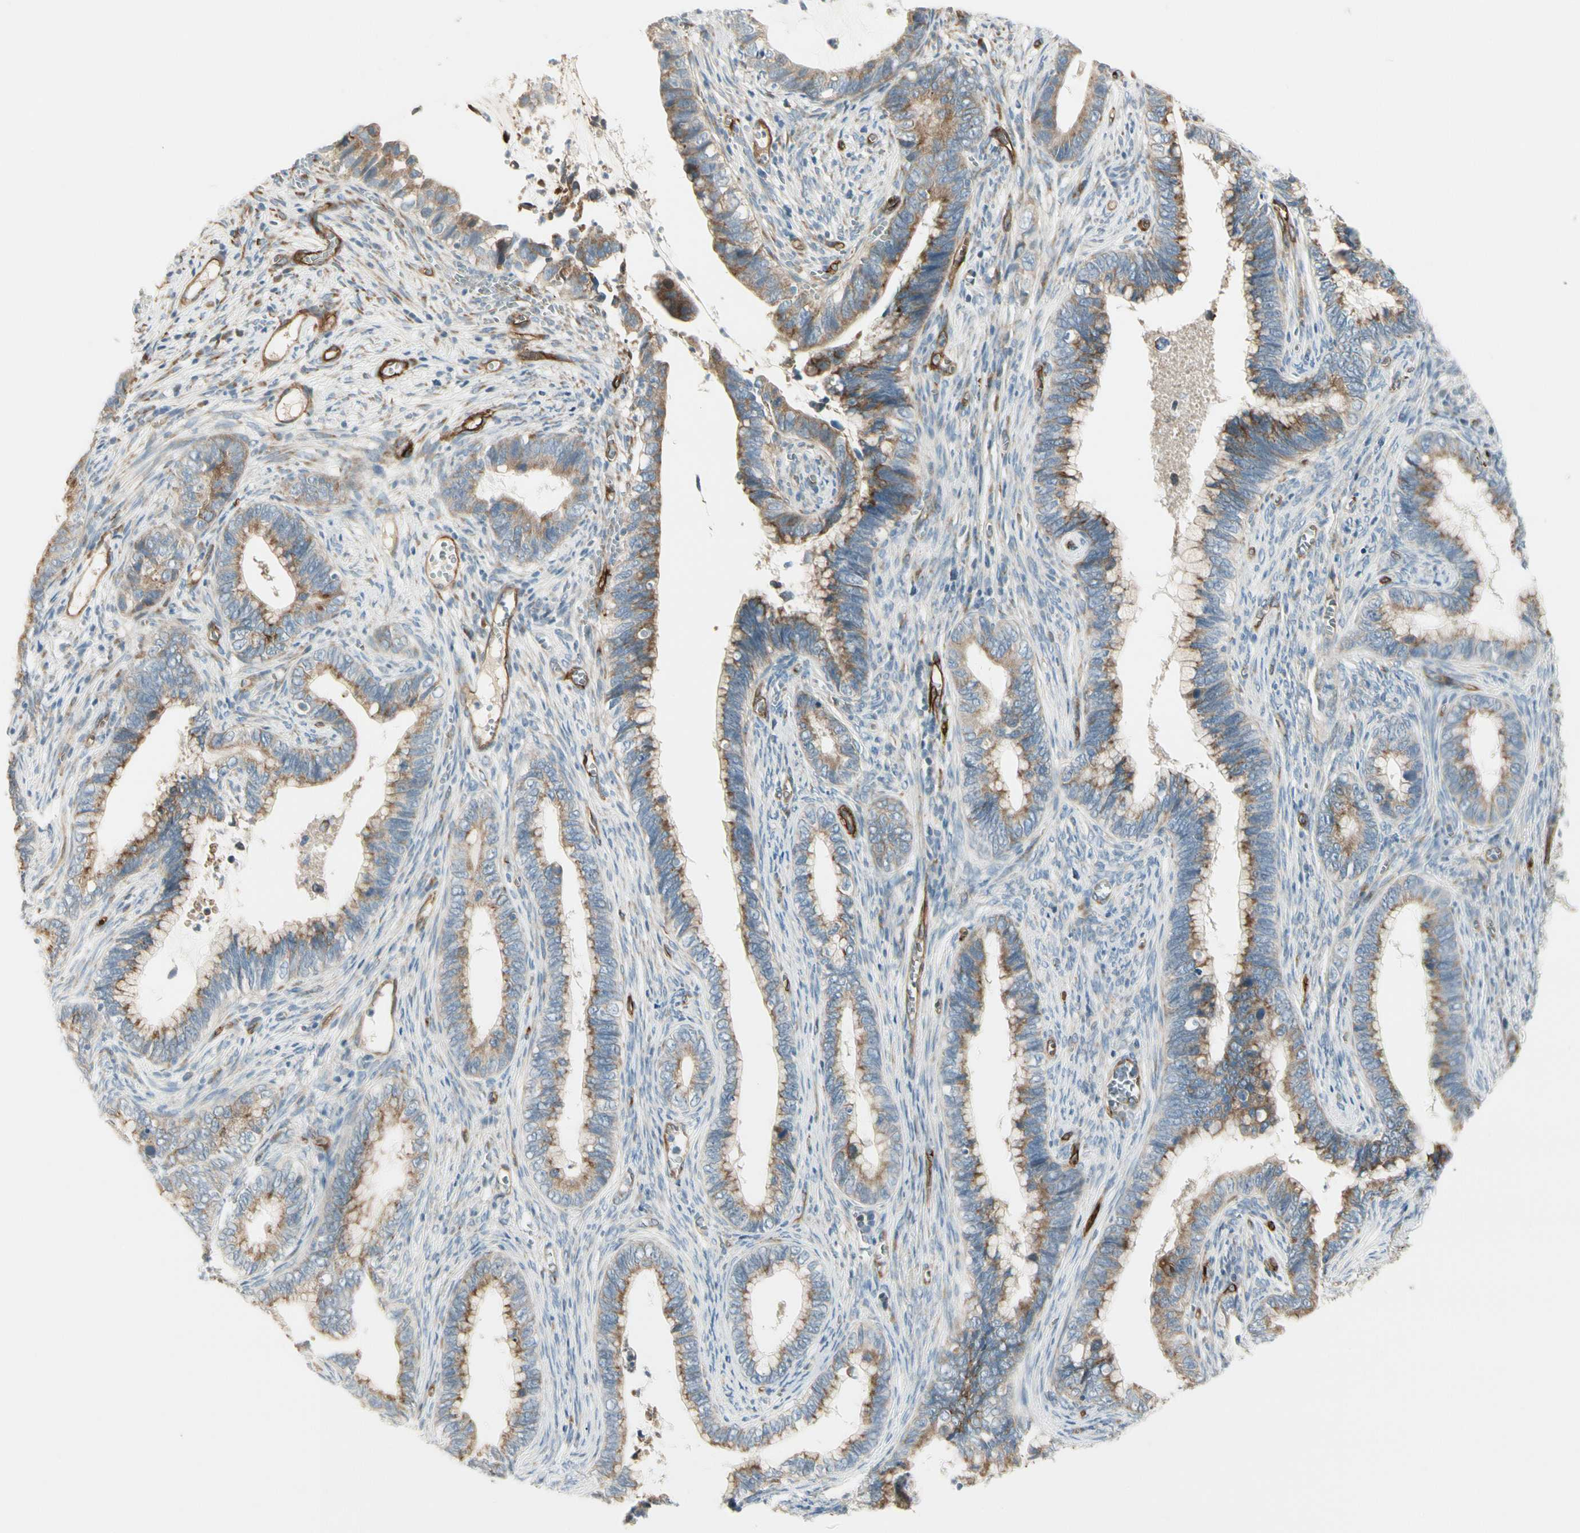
{"staining": {"intensity": "moderate", "quantity": ">75%", "location": "cytoplasmic/membranous"}, "tissue": "cervical cancer", "cell_type": "Tumor cells", "image_type": "cancer", "snomed": [{"axis": "morphology", "description": "Adenocarcinoma, NOS"}, {"axis": "topography", "description": "Cervix"}], "caption": "Immunohistochemical staining of cervical adenocarcinoma reveals medium levels of moderate cytoplasmic/membranous protein positivity in approximately >75% of tumor cells.", "gene": "MCAM", "patient": {"sex": "female", "age": 44}}